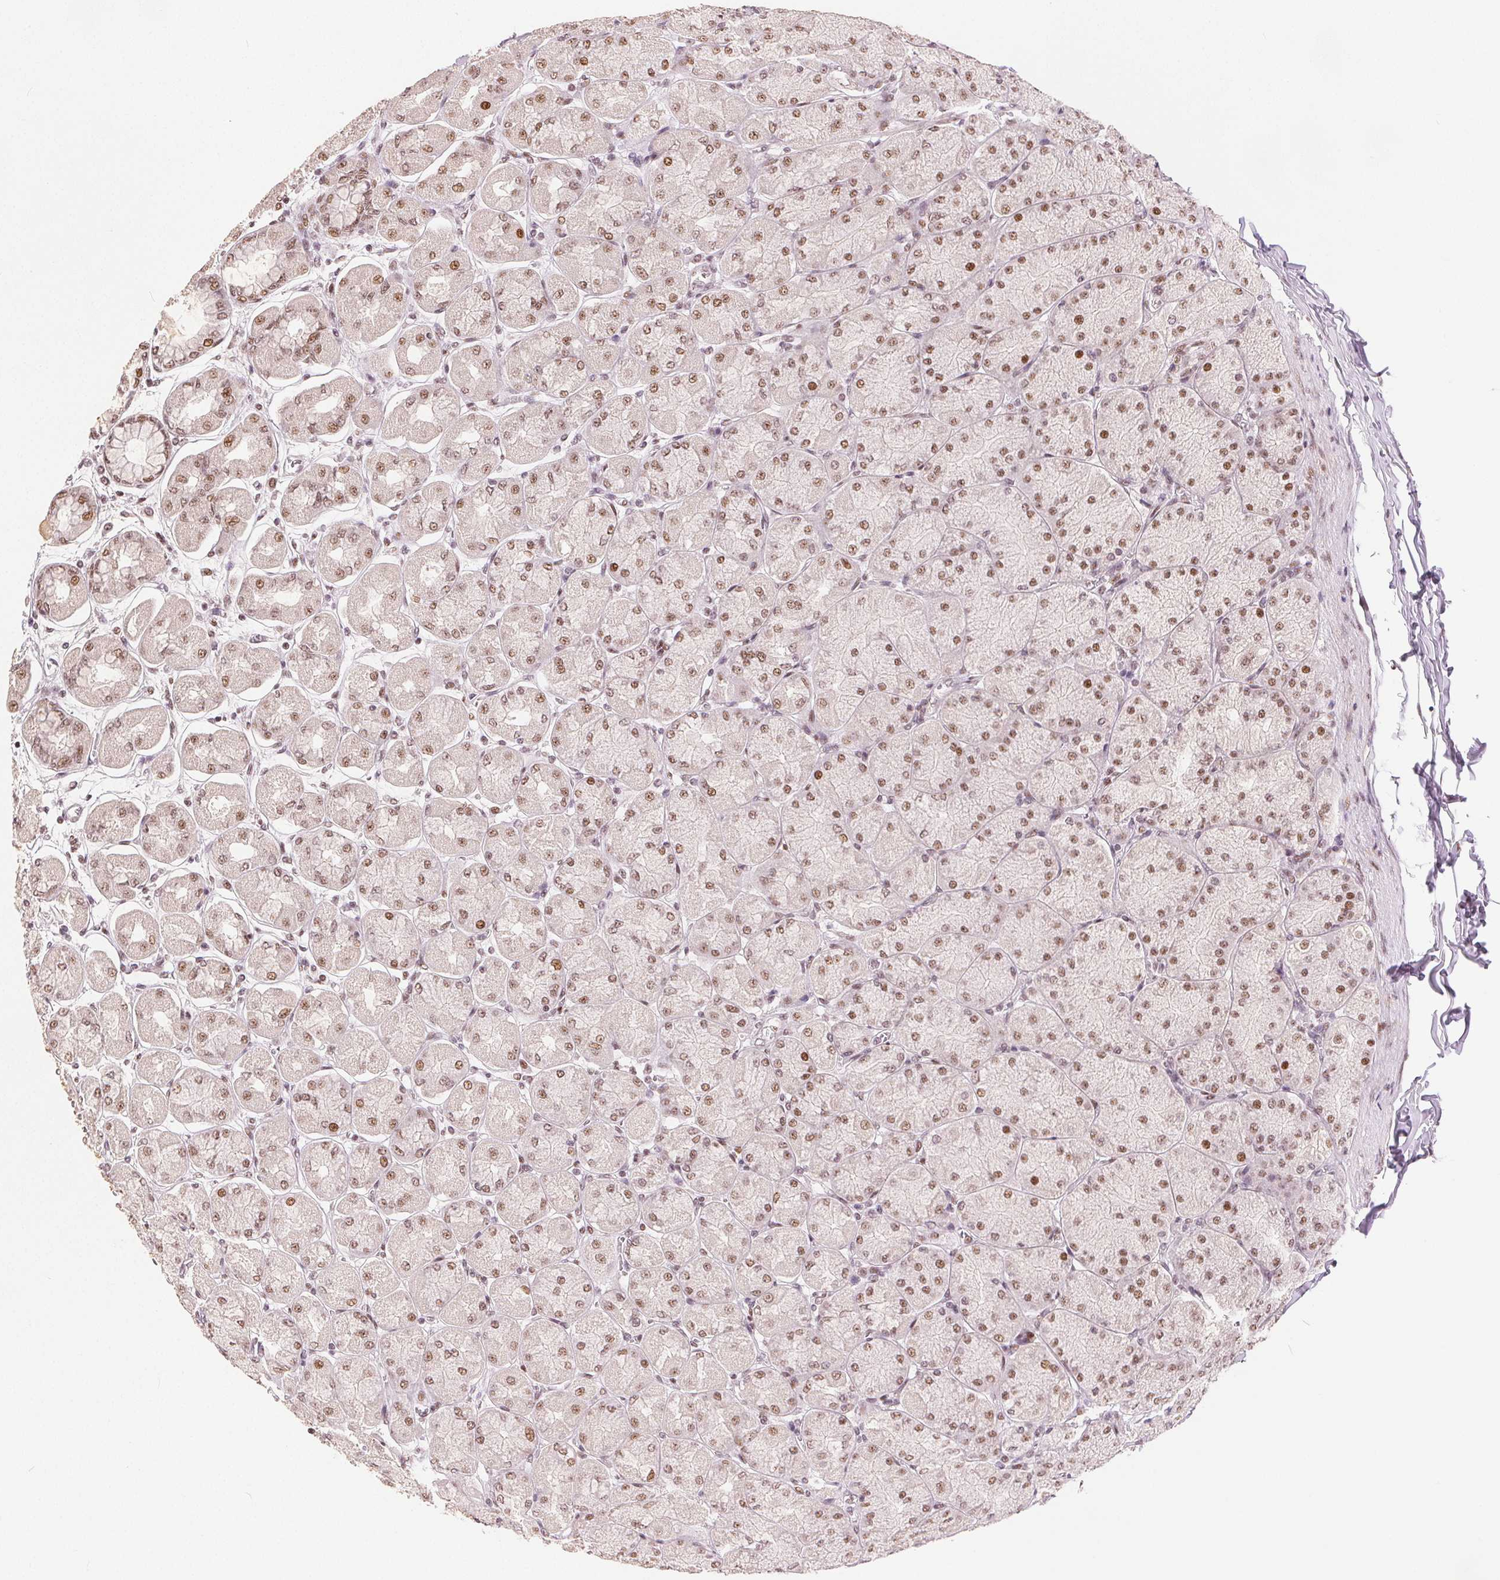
{"staining": {"intensity": "moderate", "quantity": ">75%", "location": "nuclear"}, "tissue": "stomach", "cell_type": "Glandular cells", "image_type": "normal", "snomed": [{"axis": "morphology", "description": "Normal tissue, NOS"}, {"axis": "topography", "description": "Stomach, upper"}], "caption": "About >75% of glandular cells in normal human stomach exhibit moderate nuclear protein positivity as visualized by brown immunohistochemical staining.", "gene": "ZNF703", "patient": {"sex": "female", "age": 56}}